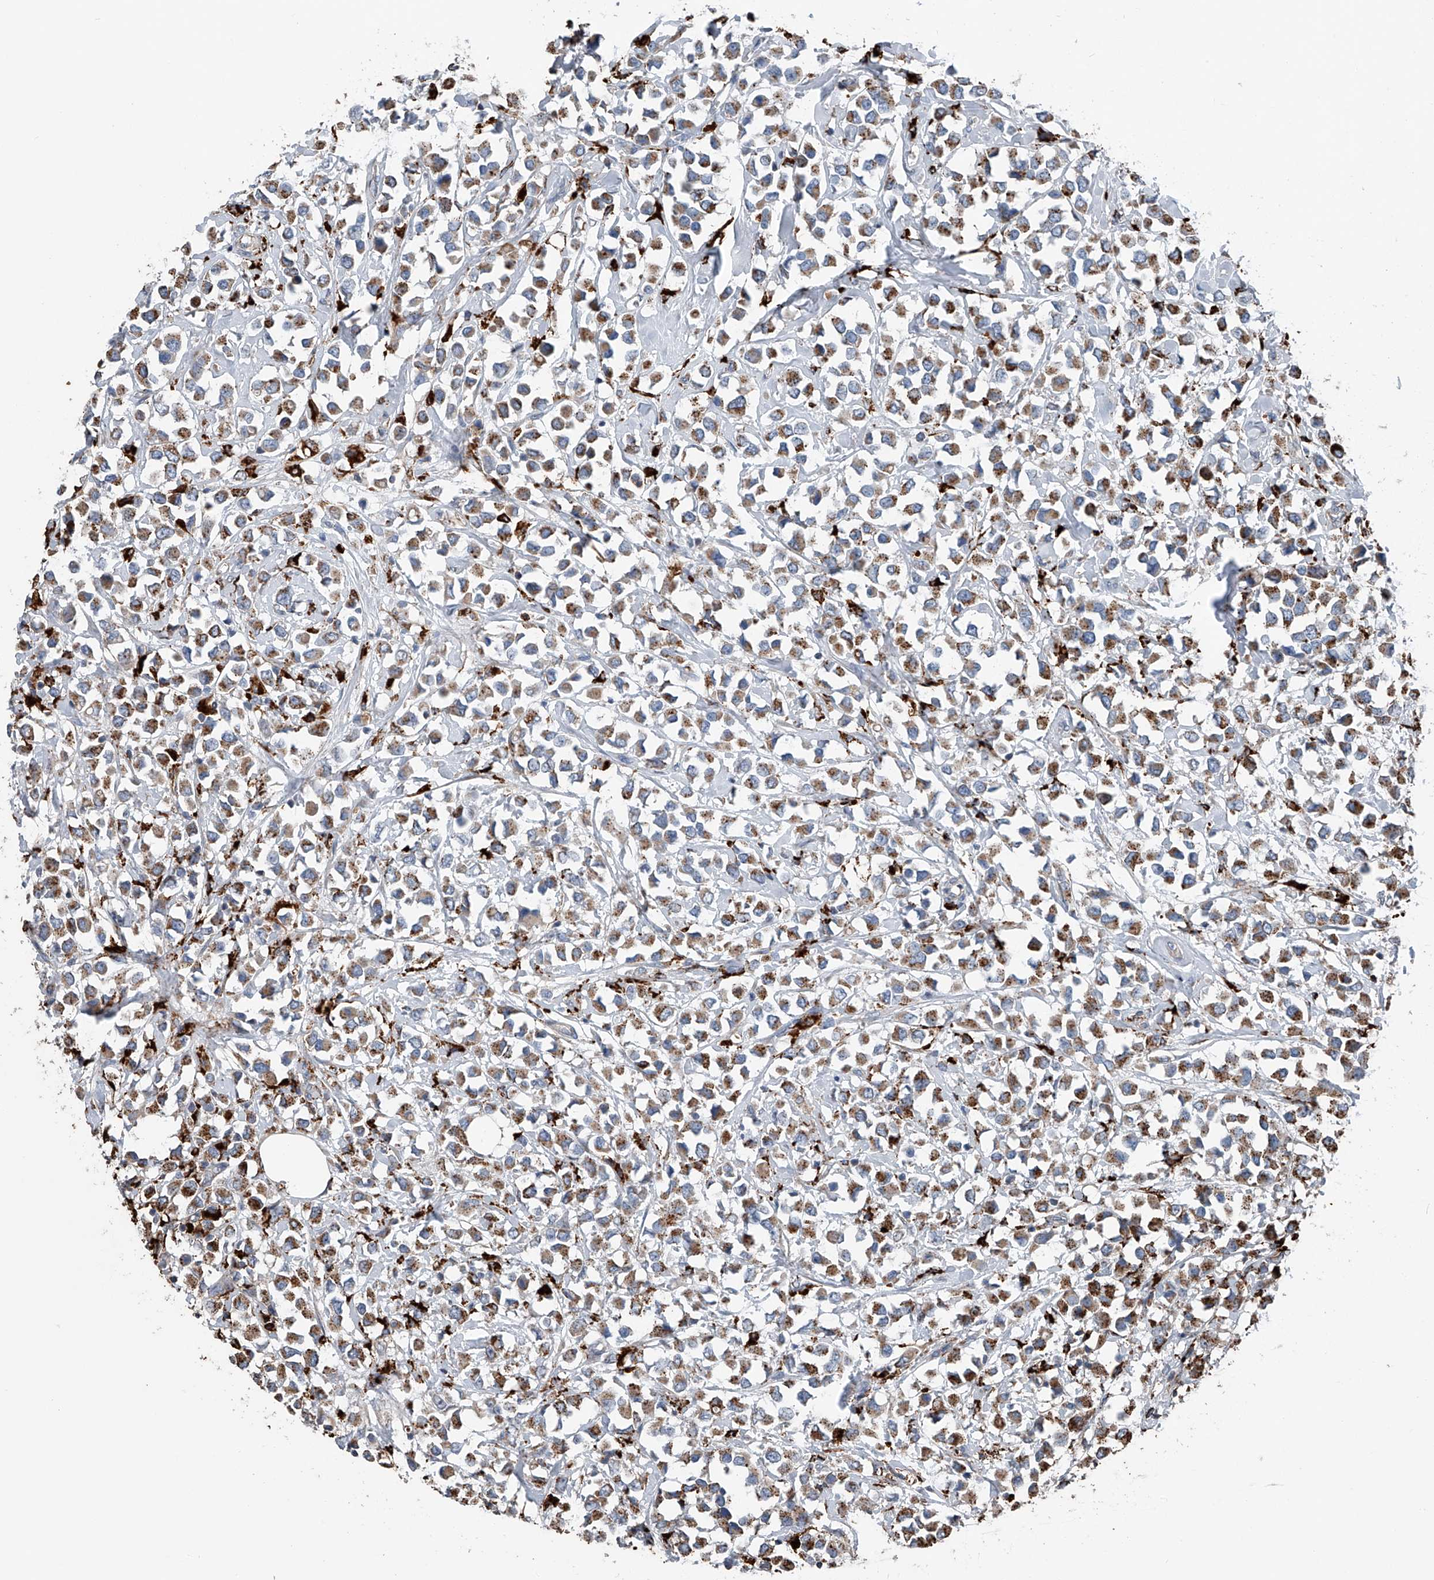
{"staining": {"intensity": "moderate", "quantity": ">75%", "location": "cytoplasmic/membranous"}, "tissue": "breast cancer", "cell_type": "Tumor cells", "image_type": "cancer", "snomed": [{"axis": "morphology", "description": "Duct carcinoma"}, {"axis": "topography", "description": "Breast"}], "caption": "Tumor cells demonstrate medium levels of moderate cytoplasmic/membranous positivity in about >75% of cells in human breast cancer (intraductal carcinoma).", "gene": "ZNF772", "patient": {"sex": "female", "age": 61}}